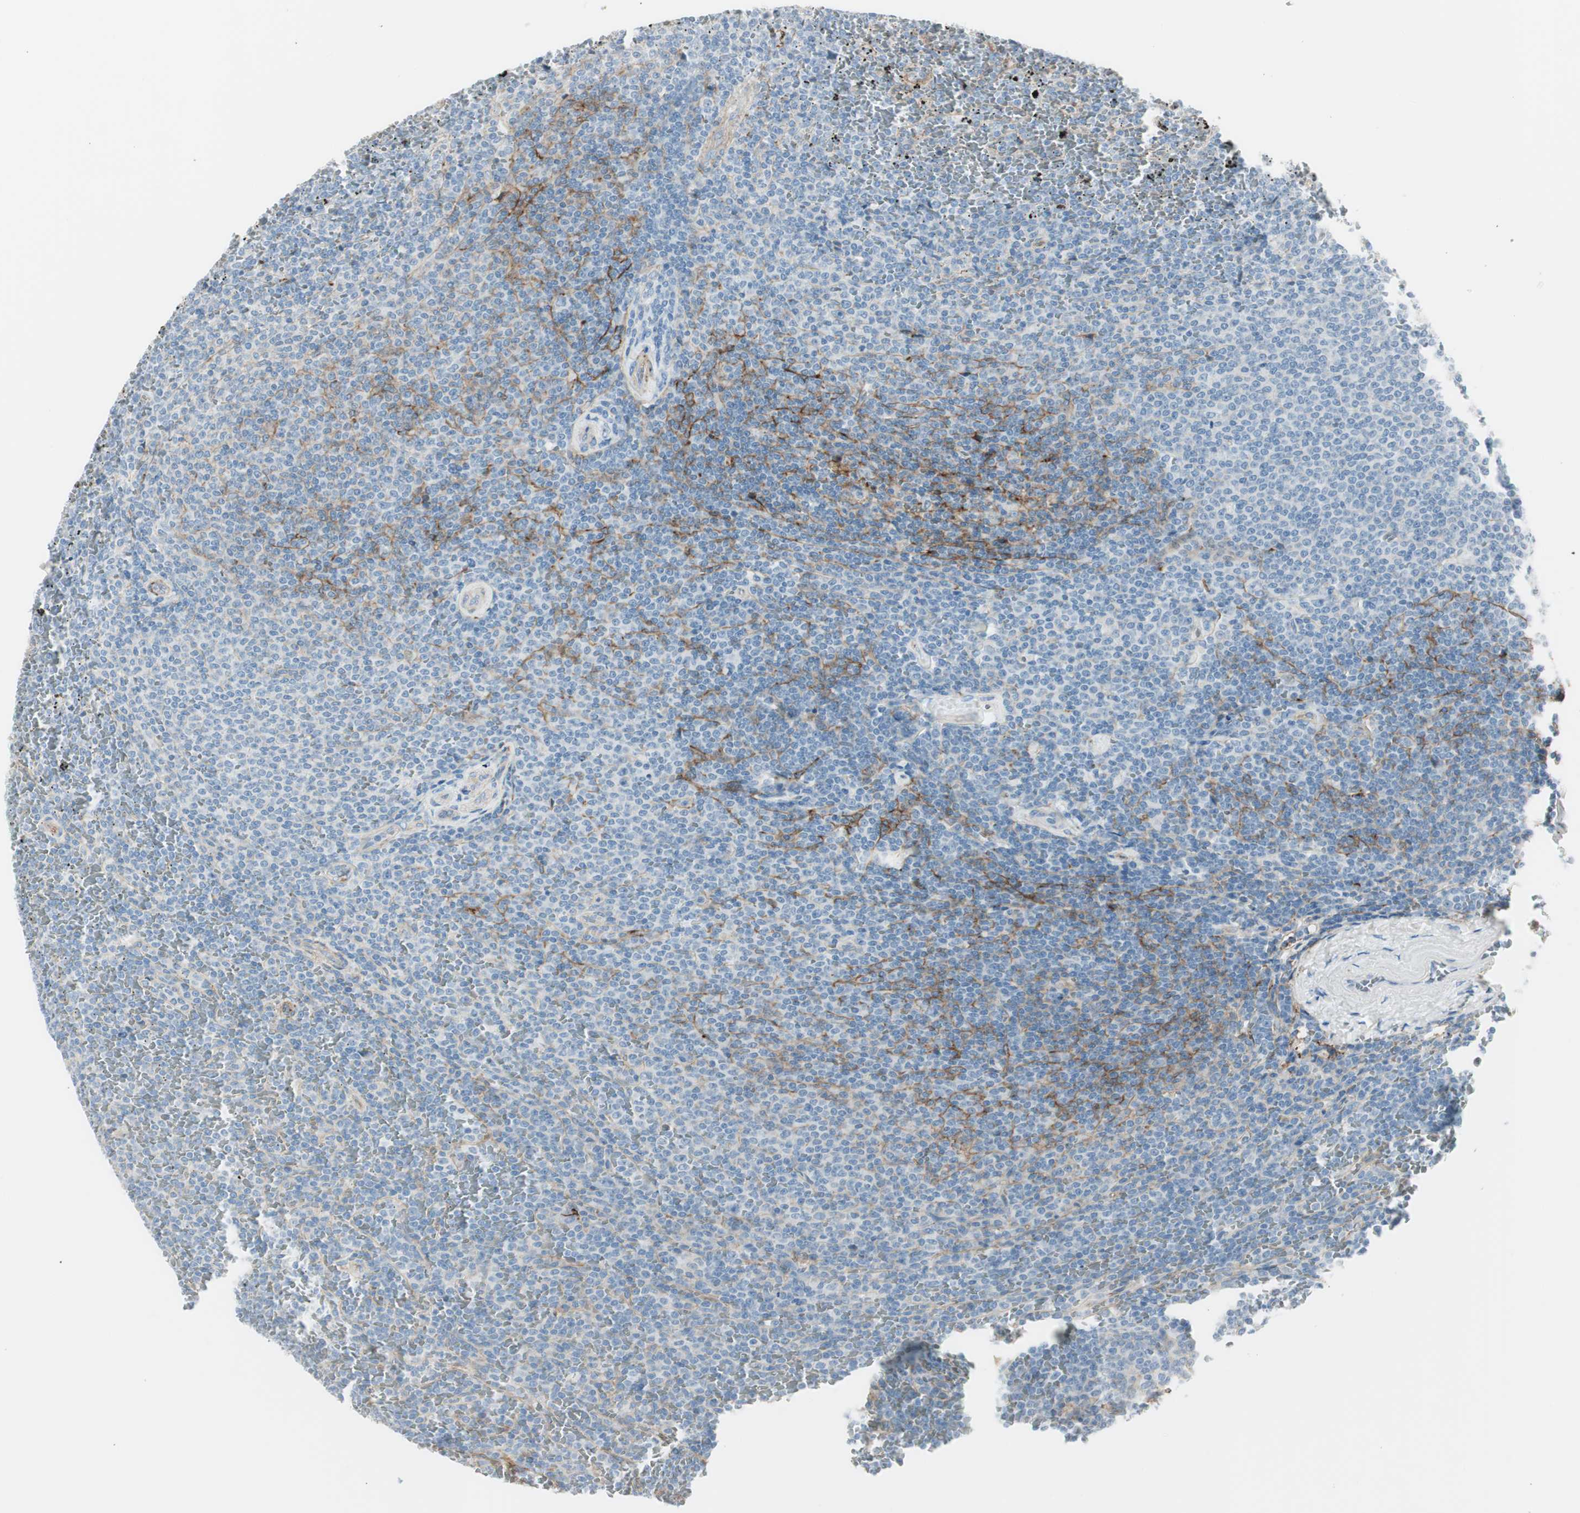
{"staining": {"intensity": "moderate", "quantity": "<25%", "location": "cytoplasmic/membranous"}, "tissue": "lymphoma", "cell_type": "Tumor cells", "image_type": "cancer", "snomed": [{"axis": "morphology", "description": "Malignant lymphoma, non-Hodgkin's type, Low grade"}, {"axis": "topography", "description": "Spleen"}], "caption": "A high-resolution photomicrograph shows immunohistochemistry staining of malignant lymphoma, non-Hodgkin's type (low-grade), which exhibits moderate cytoplasmic/membranous positivity in approximately <25% of tumor cells. Ihc stains the protein of interest in brown and the nuclei are stained blue.", "gene": "CACNA2D1", "patient": {"sex": "female", "age": 77}}